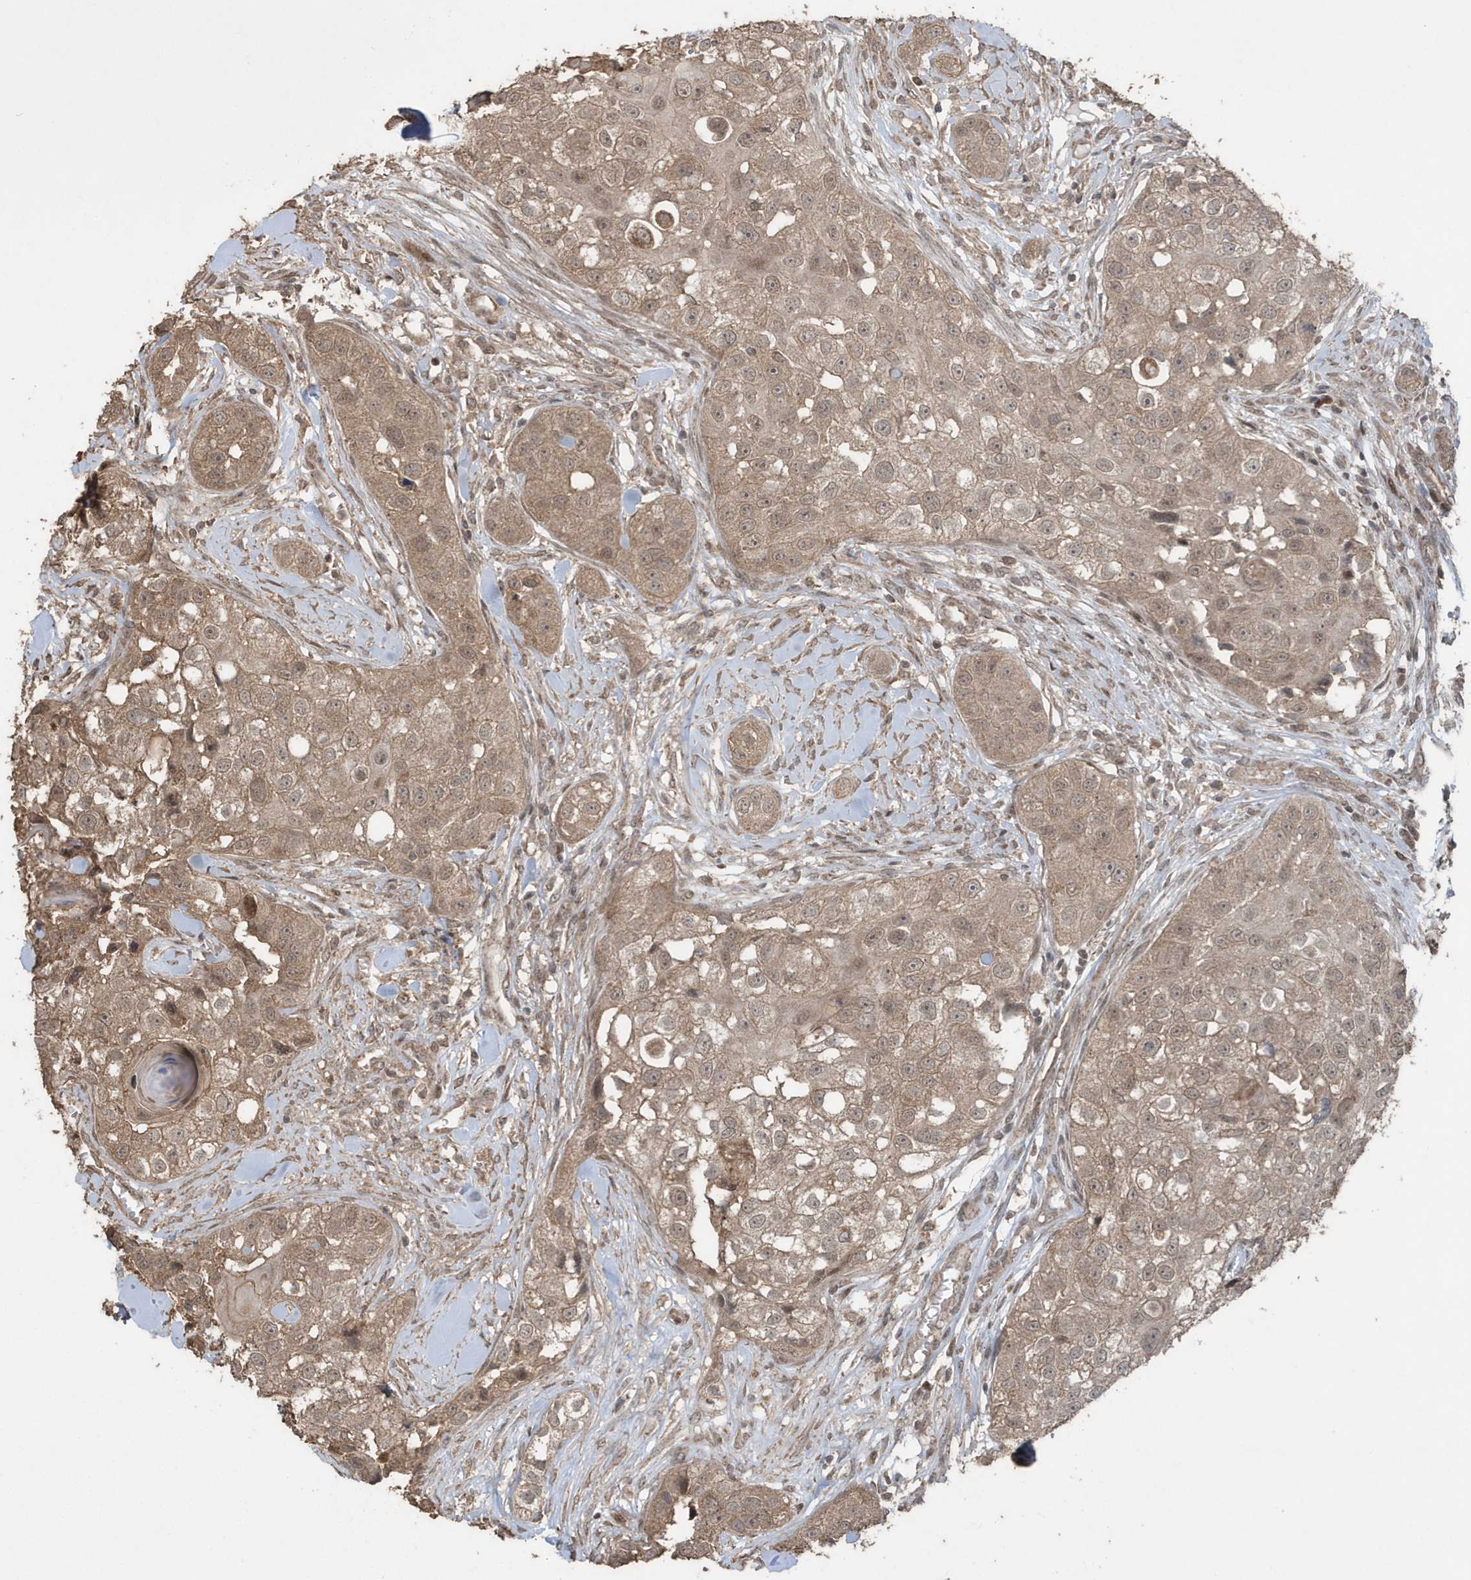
{"staining": {"intensity": "moderate", "quantity": ">75%", "location": "cytoplasmic/membranous"}, "tissue": "head and neck cancer", "cell_type": "Tumor cells", "image_type": "cancer", "snomed": [{"axis": "morphology", "description": "Normal tissue, NOS"}, {"axis": "morphology", "description": "Squamous cell carcinoma, NOS"}, {"axis": "topography", "description": "Skeletal muscle"}, {"axis": "topography", "description": "Head-Neck"}], "caption": "Head and neck cancer (squamous cell carcinoma) stained for a protein (brown) reveals moderate cytoplasmic/membranous positive positivity in about >75% of tumor cells.", "gene": "PAXBP1", "patient": {"sex": "male", "age": 51}}